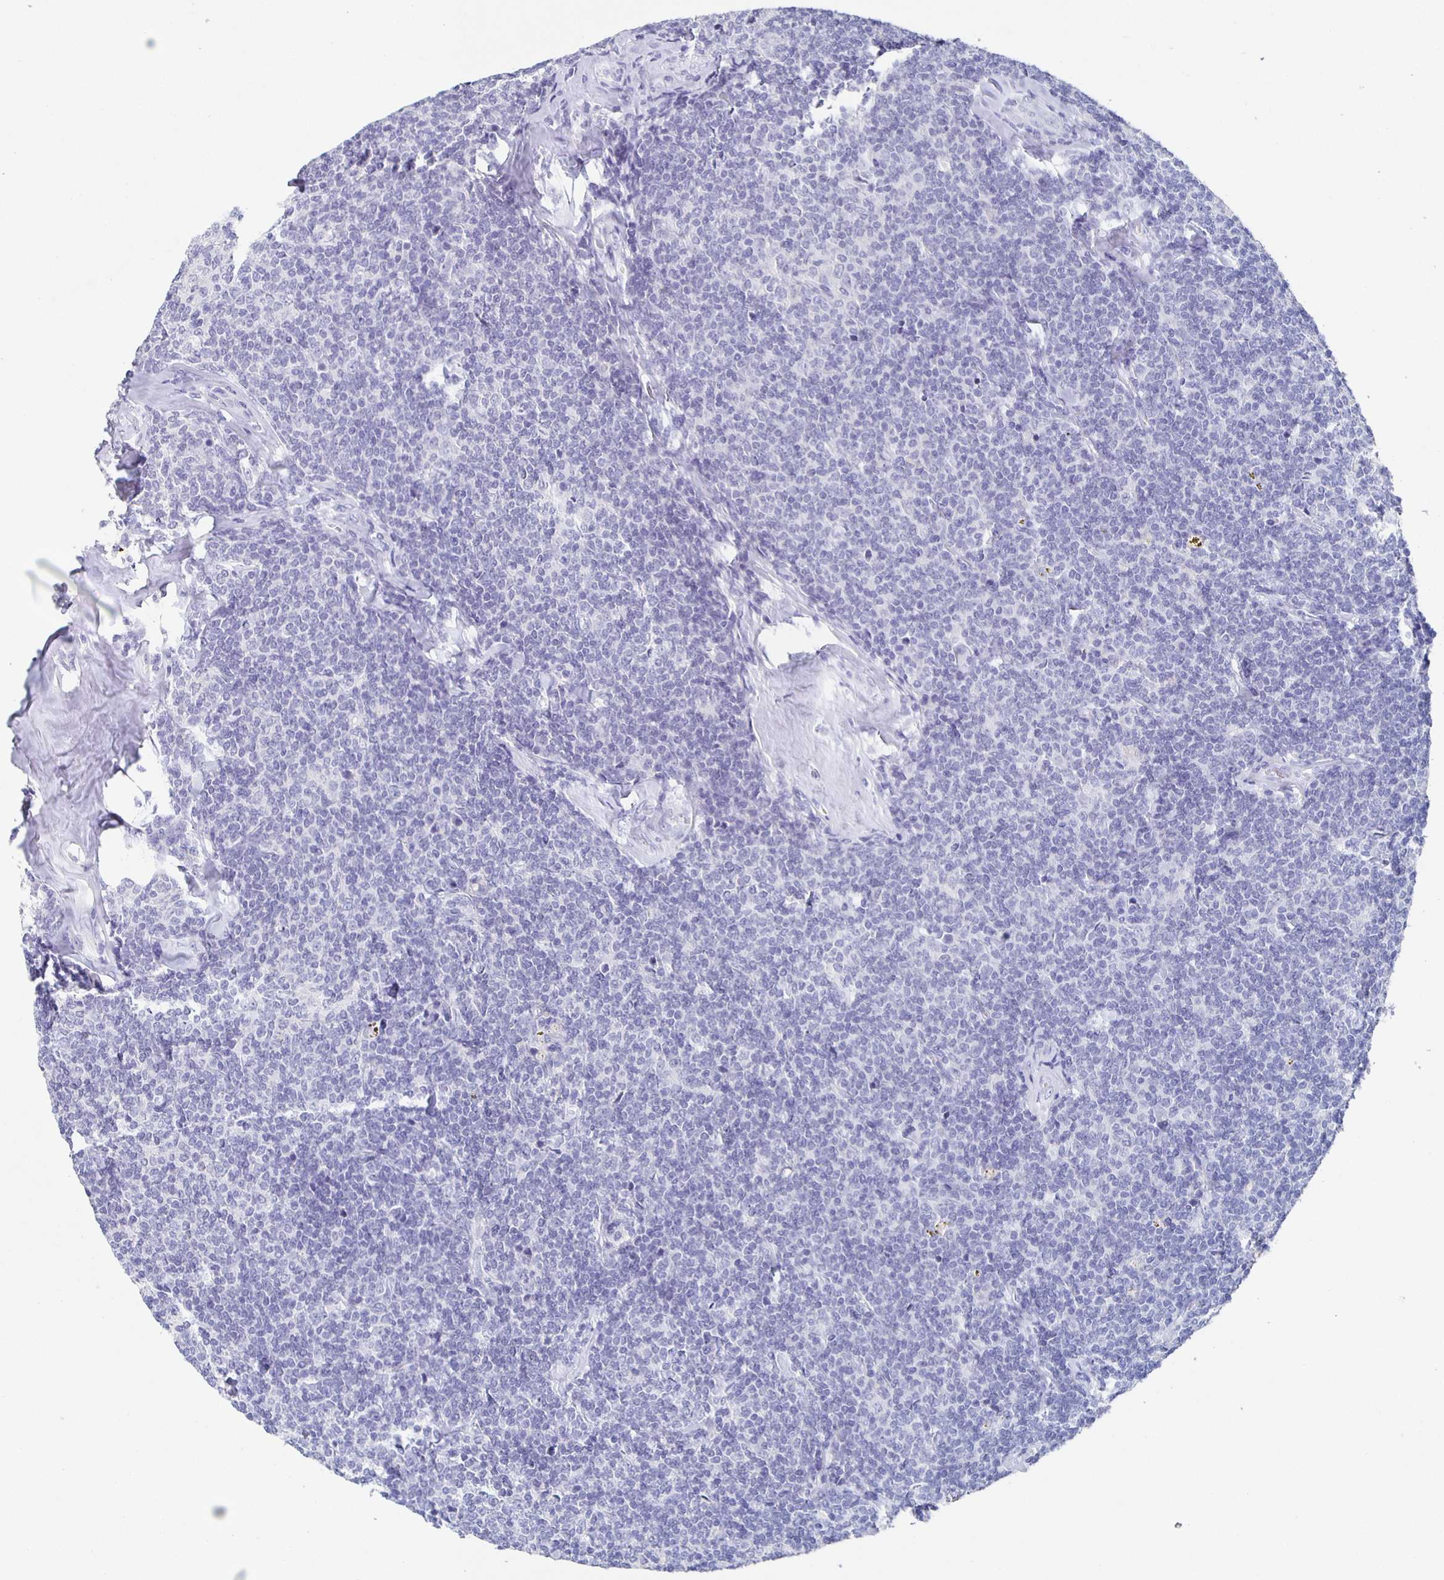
{"staining": {"intensity": "negative", "quantity": "none", "location": "none"}, "tissue": "lymphoma", "cell_type": "Tumor cells", "image_type": "cancer", "snomed": [{"axis": "morphology", "description": "Malignant lymphoma, non-Hodgkin's type, Low grade"}, {"axis": "topography", "description": "Lymph node"}], "caption": "Lymphoma stained for a protein using immunohistochemistry (IHC) reveals no staining tumor cells.", "gene": "SLC34A2", "patient": {"sex": "female", "age": 56}}